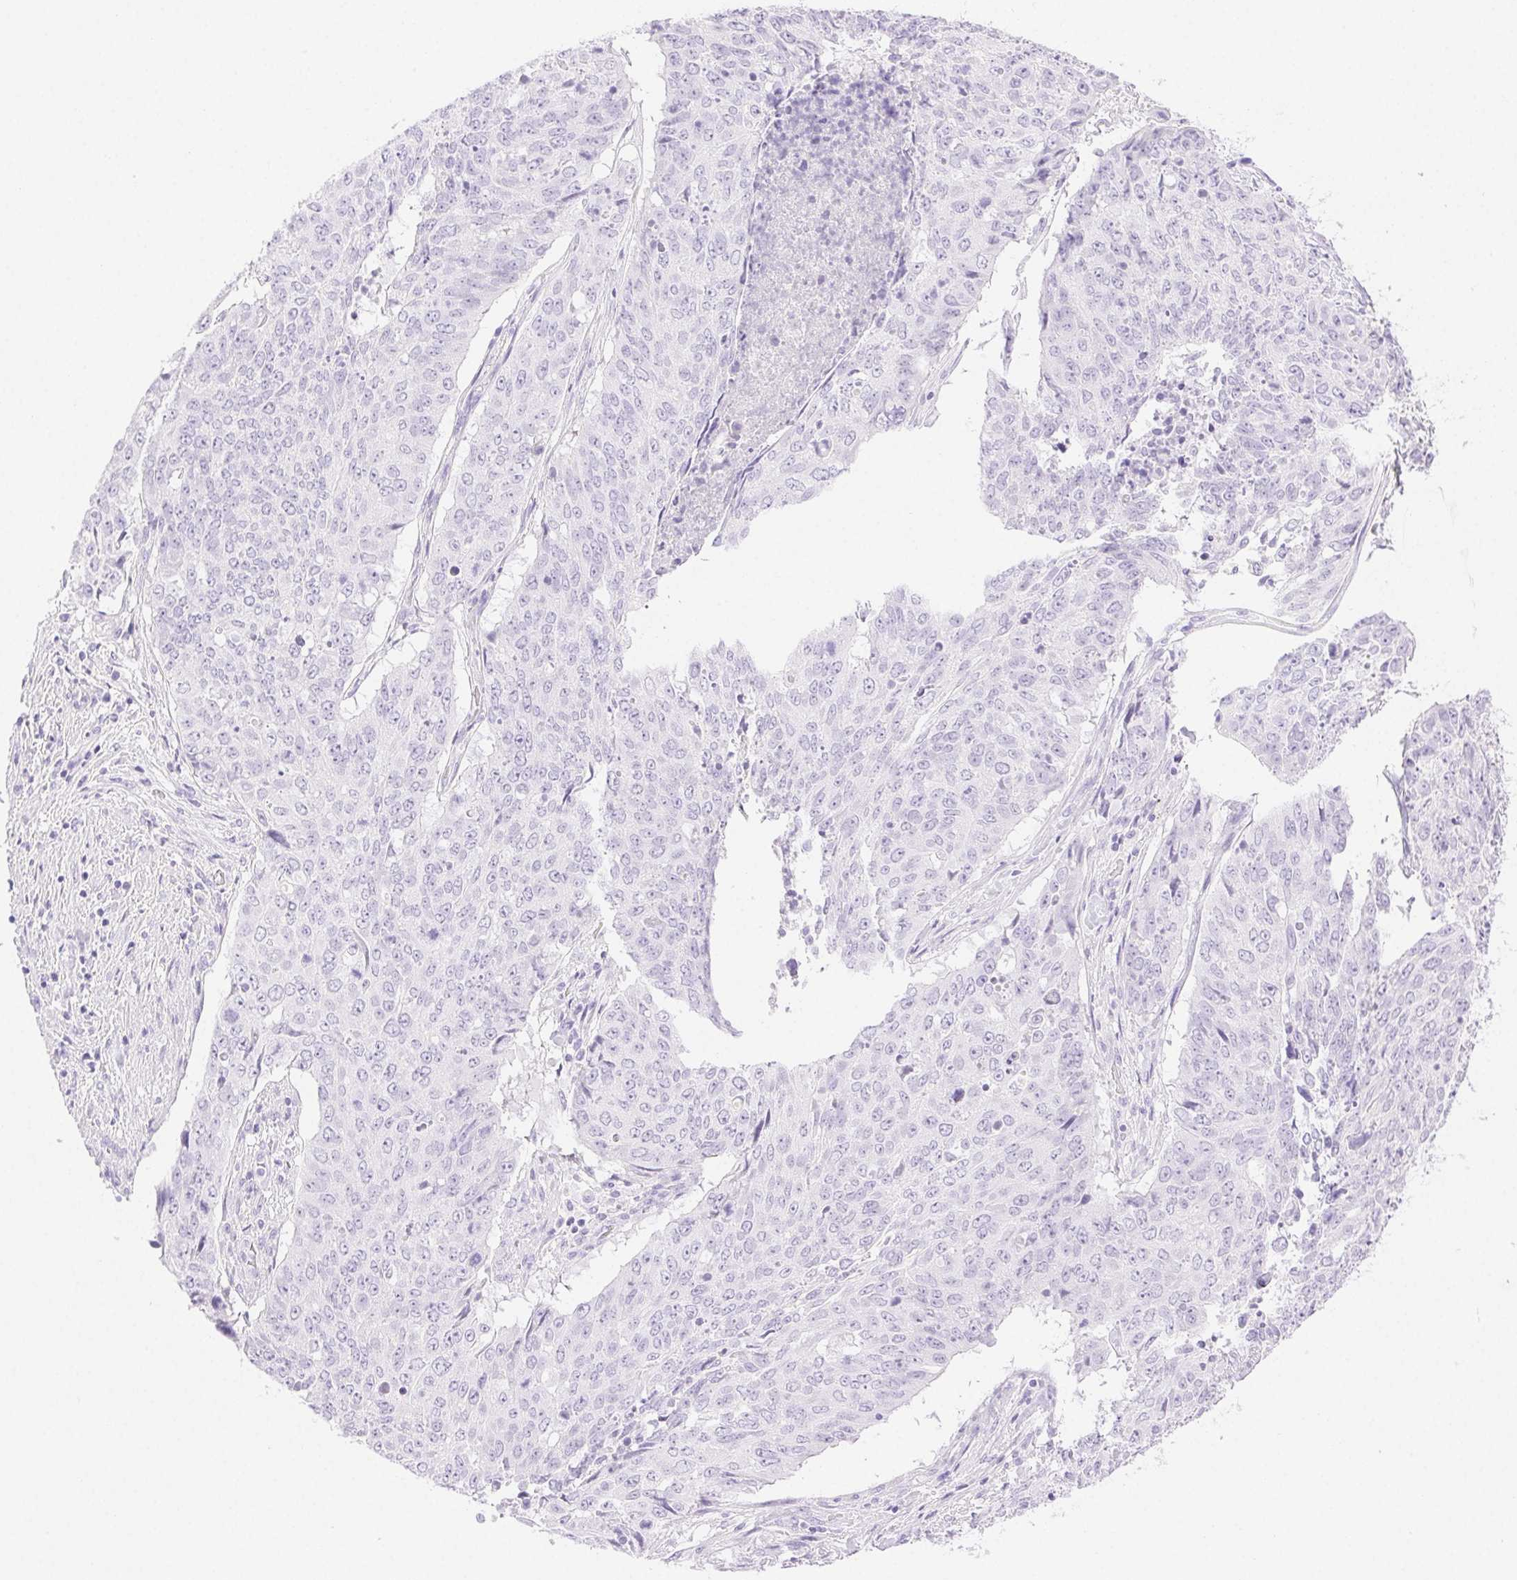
{"staining": {"intensity": "negative", "quantity": "none", "location": "none"}, "tissue": "lung cancer", "cell_type": "Tumor cells", "image_type": "cancer", "snomed": [{"axis": "morphology", "description": "Normal tissue, NOS"}, {"axis": "morphology", "description": "Squamous cell carcinoma, NOS"}, {"axis": "topography", "description": "Bronchus"}, {"axis": "topography", "description": "Lung"}], "caption": "Immunohistochemistry of human lung squamous cell carcinoma displays no positivity in tumor cells.", "gene": "SPACA4", "patient": {"sex": "male", "age": 64}}